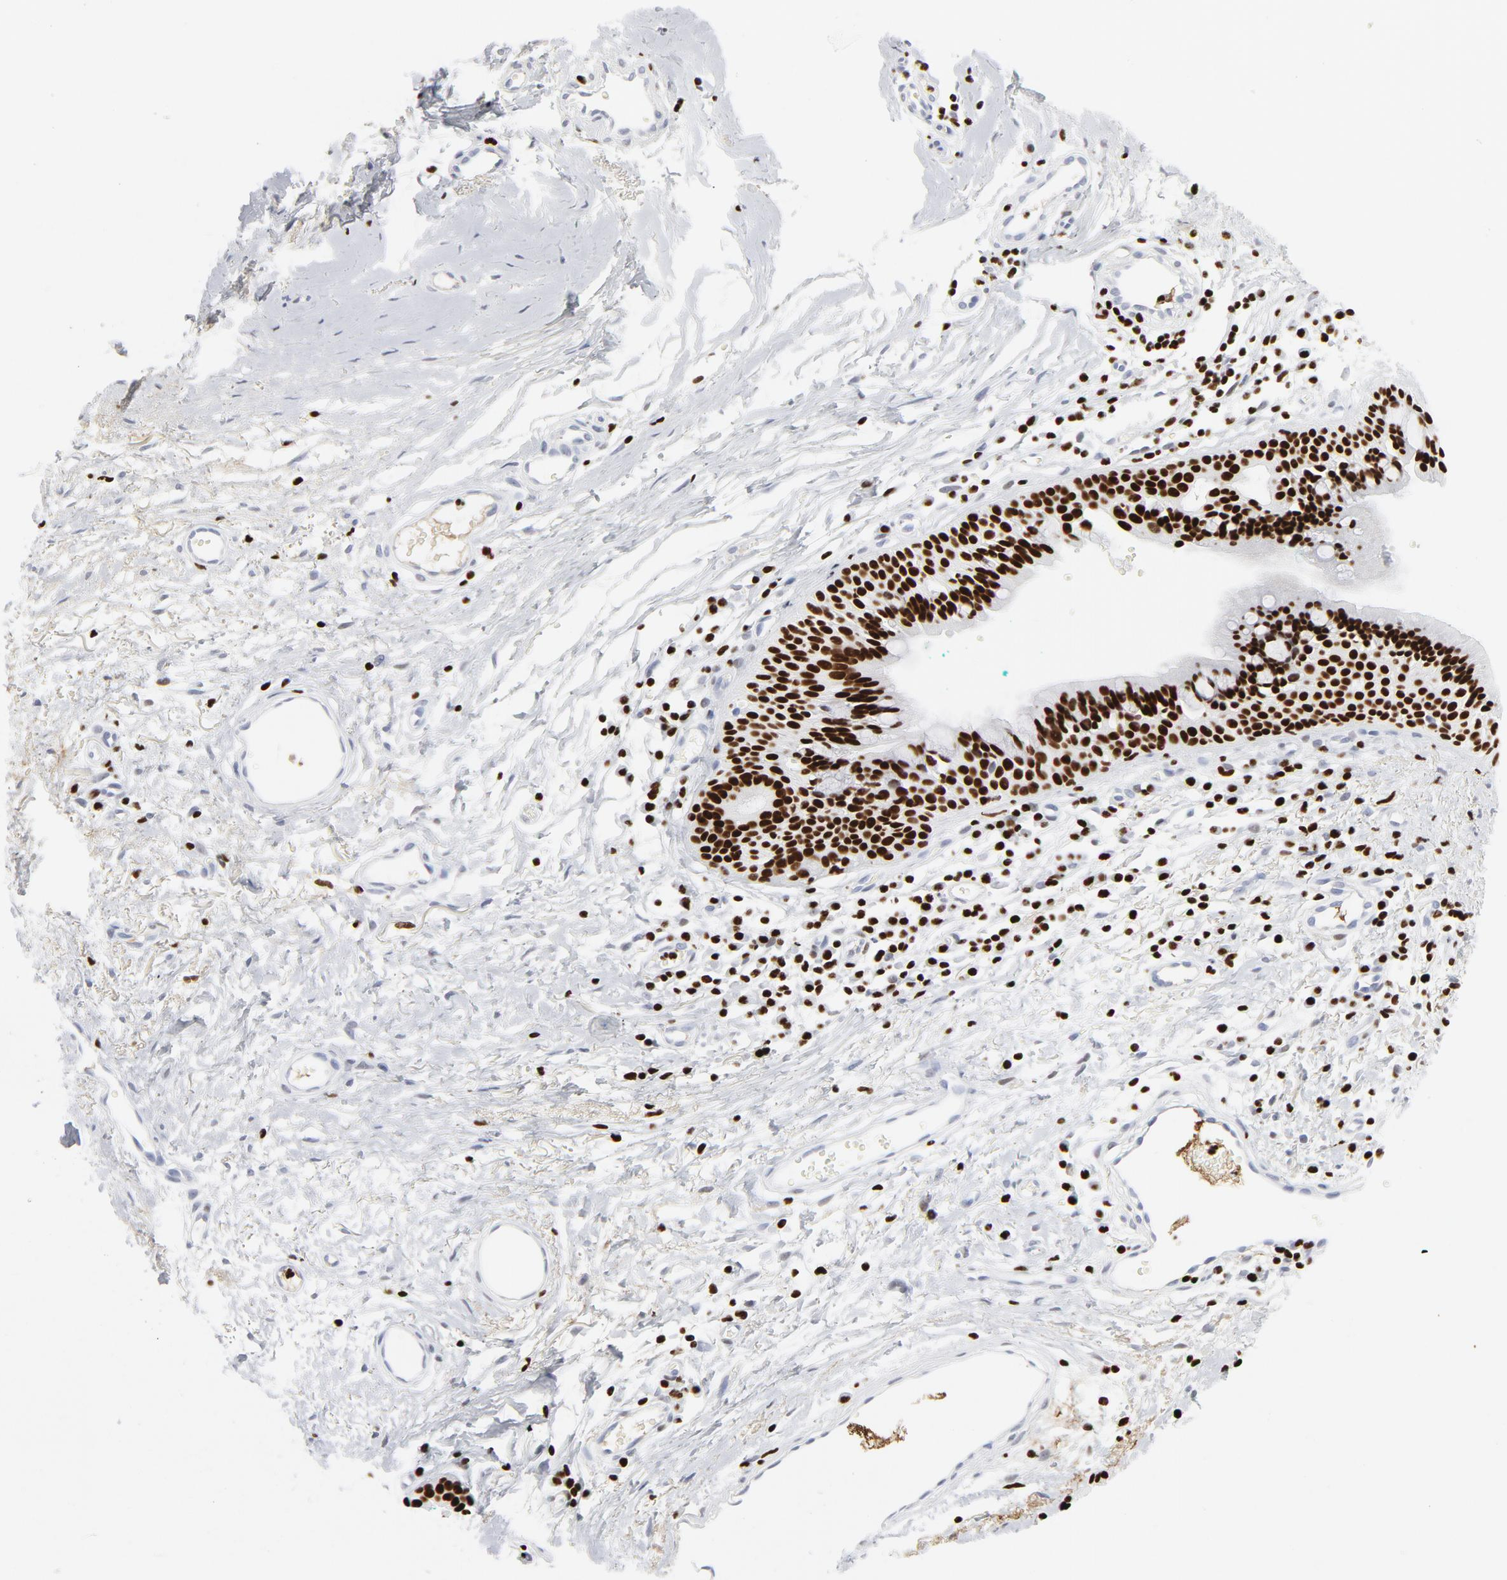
{"staining": {"intensity": "strong", "quantity": ">75%", "location": "nuclear"}, "tissue": "nasopharynx", "cell_type": "Respiratory epithelial cells", "image_type": "normal", "snomed": [{"axis": "morphology", "description": "Normal tissue, NOS"}, {"axis": "morphology", "description": "Basal cell carcinoma"}, {"axis": "topography", "description": "Cartilage tissue"}, {"axis": "topography", "description": "Nasopharynx"}, {"axis": "topography", "description": "Oral tissue"}], "caption": "Strong nuclear protein positivity is seen in about >75% of respiratory epithelial cells in nasopharynx. (DAB IHC with brightfield microscopy, high magnification).", "gene": "SMARCC2", "patient": {"sex": "female", "age": 77}}